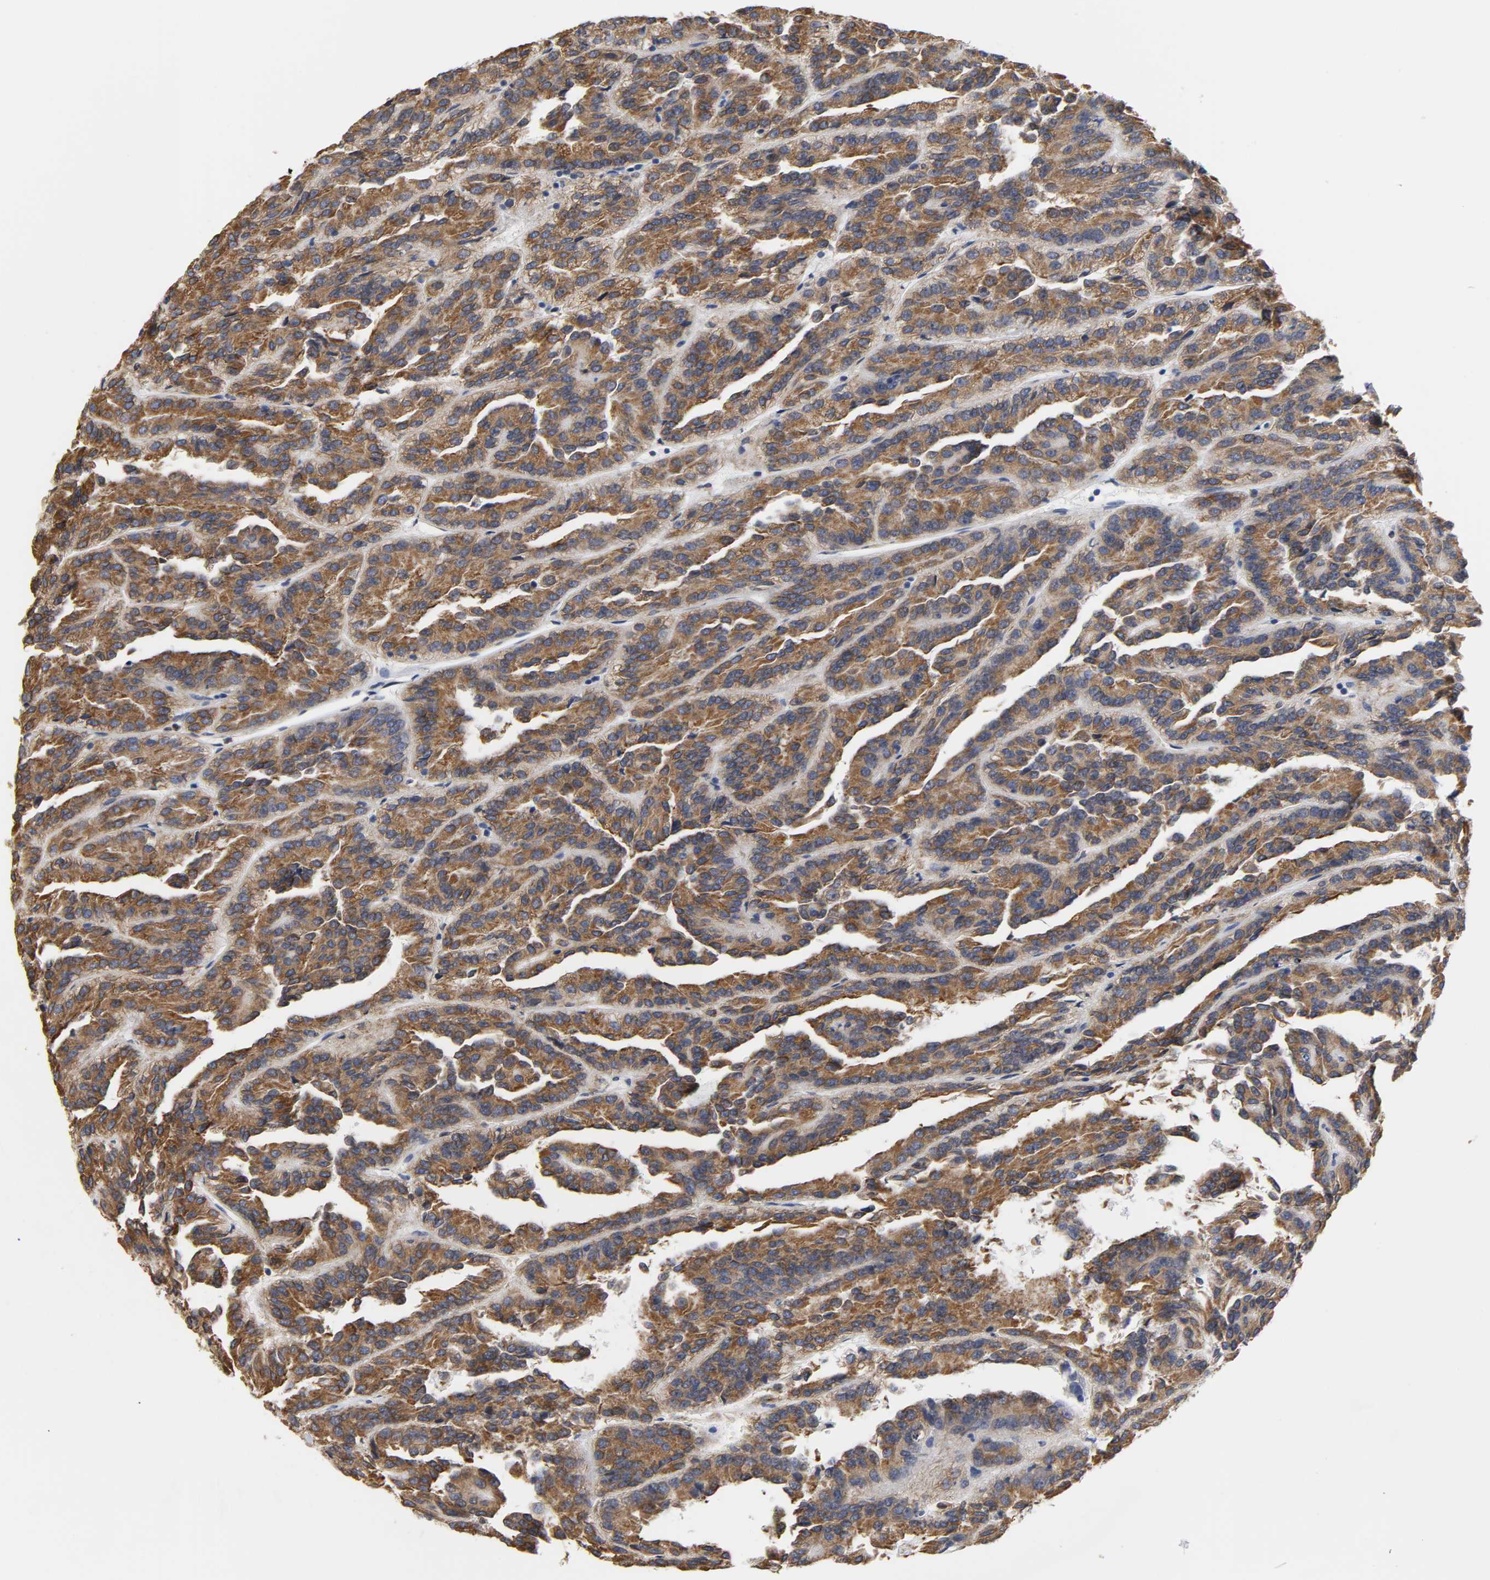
{"staining": {"intensity": "strong", "quantity": ">75%", "location": "cytoplasmic/membranous"}, "tissue": "renal cancer", "cell_type": "Tumor cells", "image_type": "cancer", "snomed": [{"axis": "morphology", "description": "Adenocarcinoma, NOS"}, {"axis": "topography", "description": "Kidney"}], "caption": "This is a micrograph of IHC staining of renal adenocarcinoma, which shows strong expression in the cytoplasmic/membranous of tumor cells.", "gene": "HCK", "patient": {"sex": "male", "age": 46}}